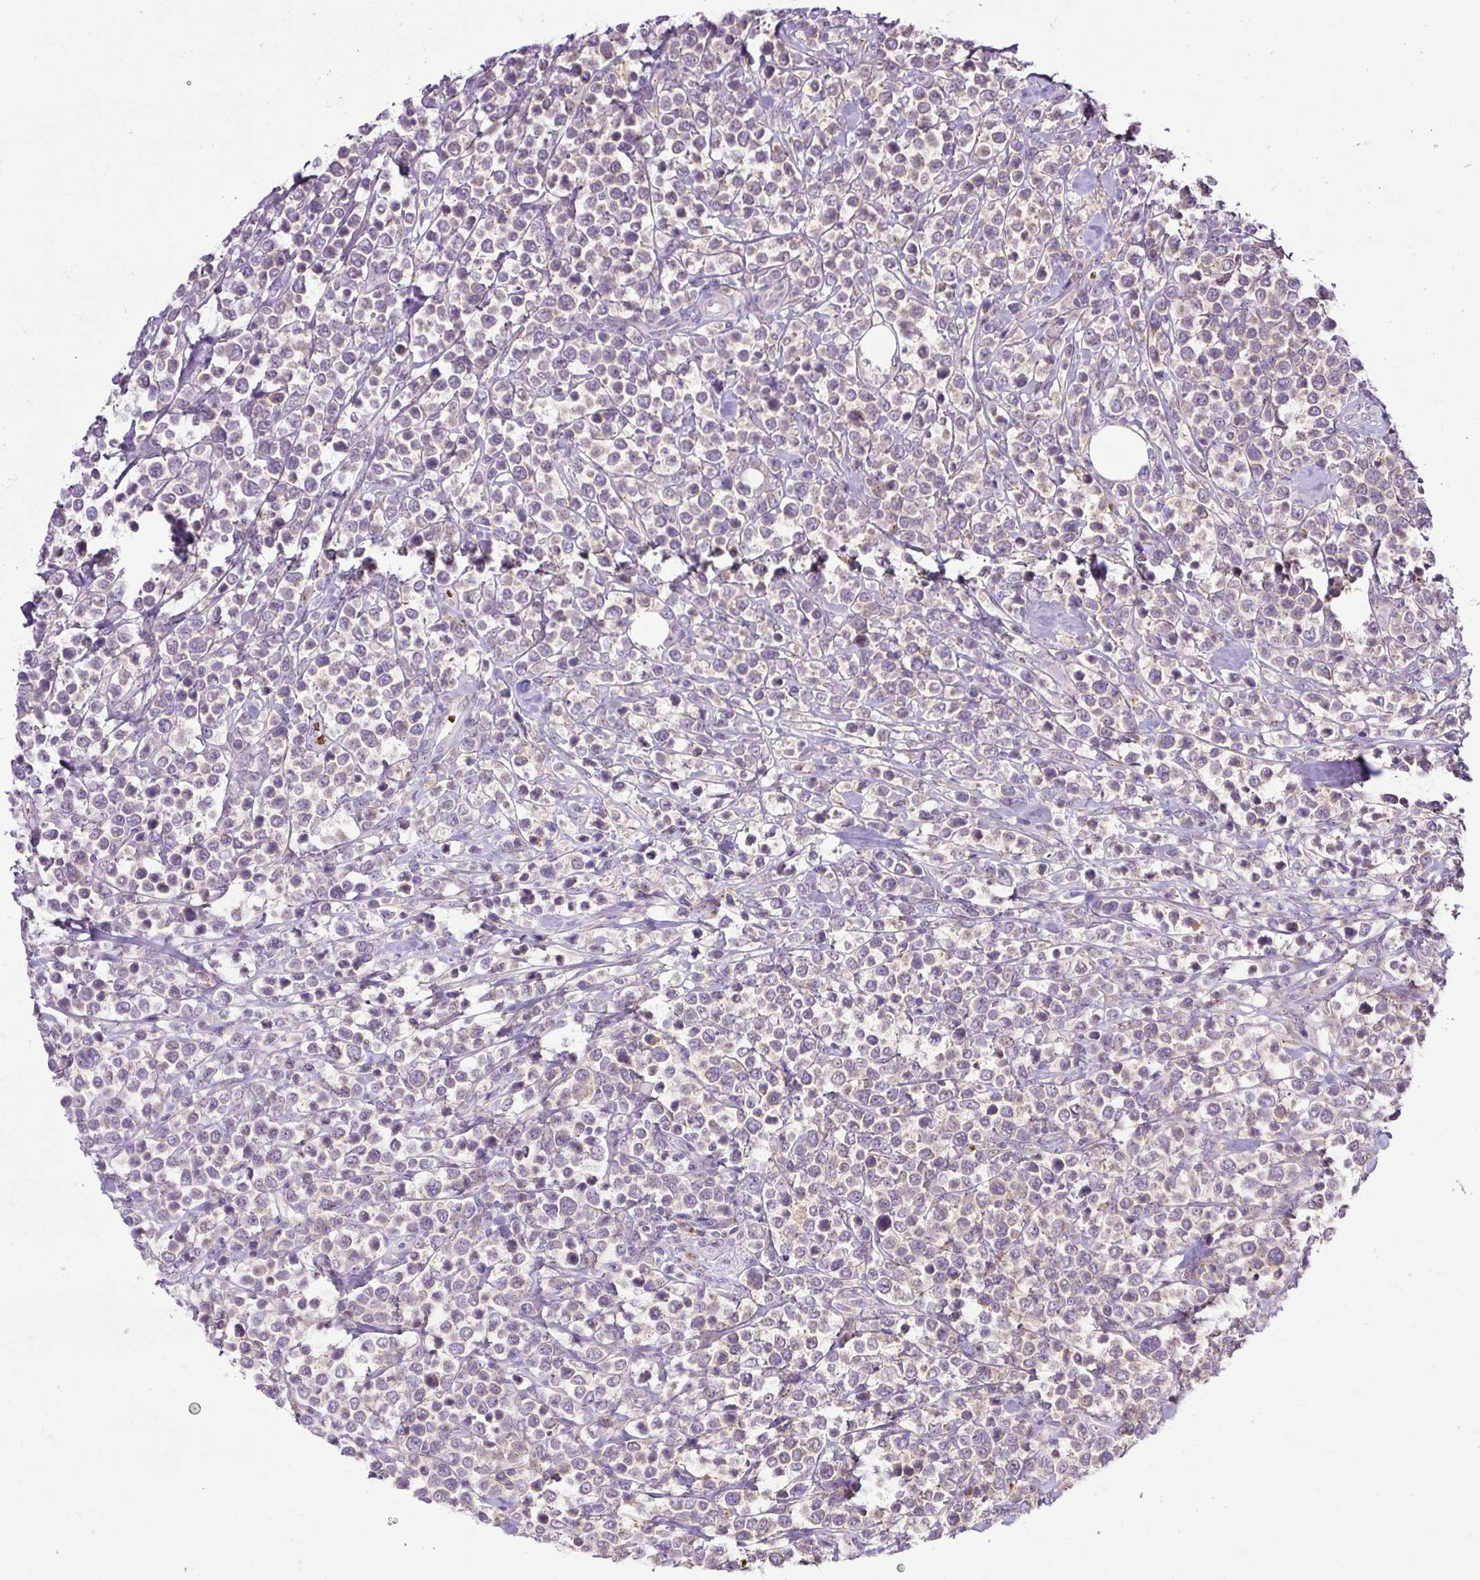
{"staining": {"intensity": "negative", "quantity": "none", "location": "none"}, "tissue": "lymphoma", "cell_type": "Tumor cells", "image_type": "cancer", "snomed": [{"axis": "morphology", "description": "Malignant lymphoma, non-Hodgkin's type, Low grade"}, {"axis": "topography", "description": "Lymph node"}], "caption": "Micrograph shows no protein expression in tumor cells of low-grade malignant lymphoma, non-Hodgkin's type tissue.", "gene": "SMC4", "patient": {"sex": "male", "age": 60}}